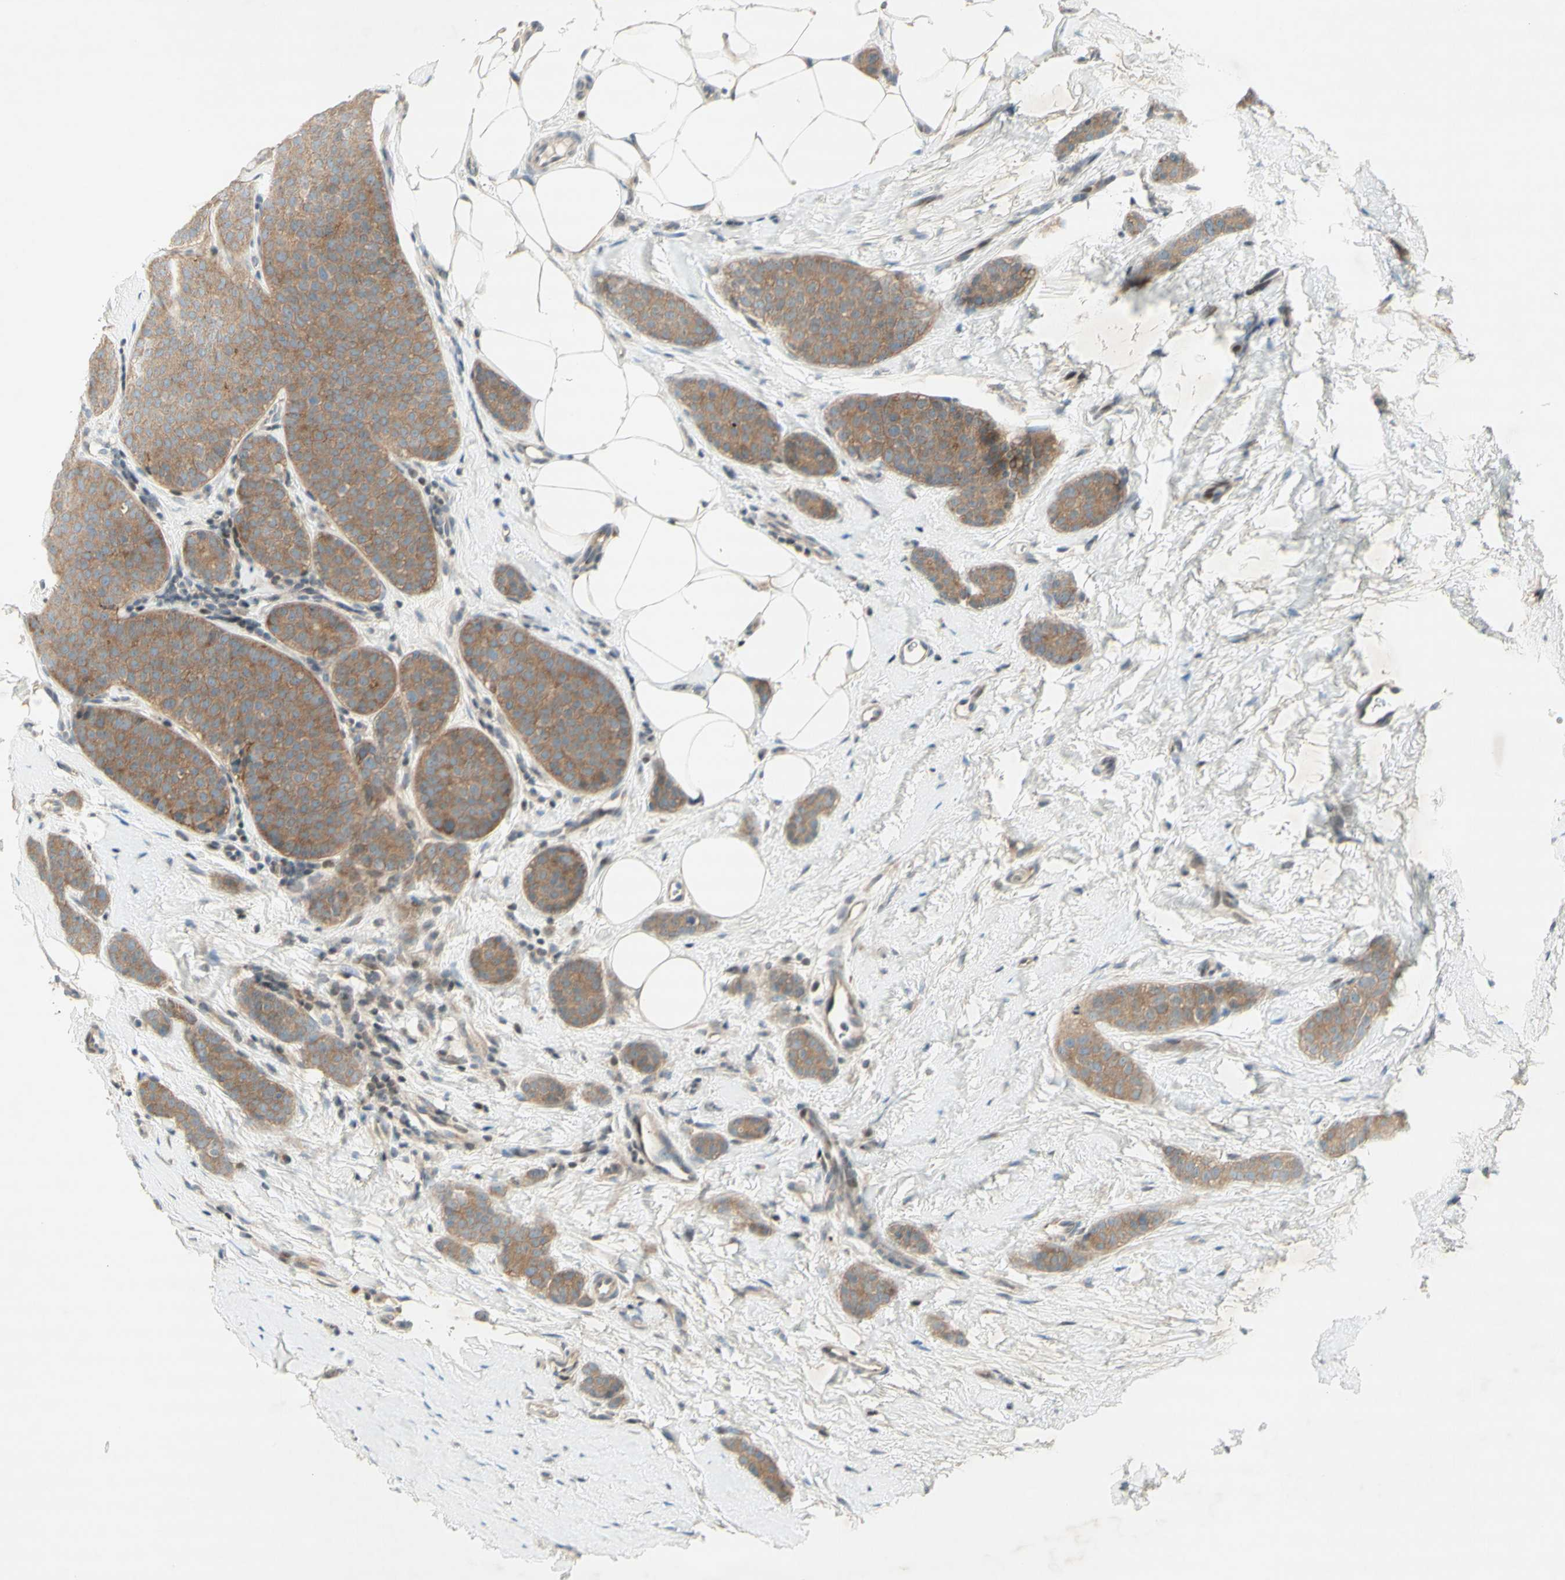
{"staining": {"intensity": "moderate", "quantity": ">75%", "location": "cytoplasmic/membranous"}, "tissue": "breast cancer", "cell_type": "Tumor cells", "image_type": "cancer", "snomed": [{"axis": "morphology", "description": "Lobular carcinoma"}, {"axis": "topography", "description": "Skin"}, {"axis": "topography", "description": "Breast"}], "caption": "About >75% of tumor cells in breast cancer display moderate cytoplasmic/membranous protein staining as visualized by brown immunohistochemical staining.", "gene": "ETF1", "patient": {"sex": "female", "age": 46}}